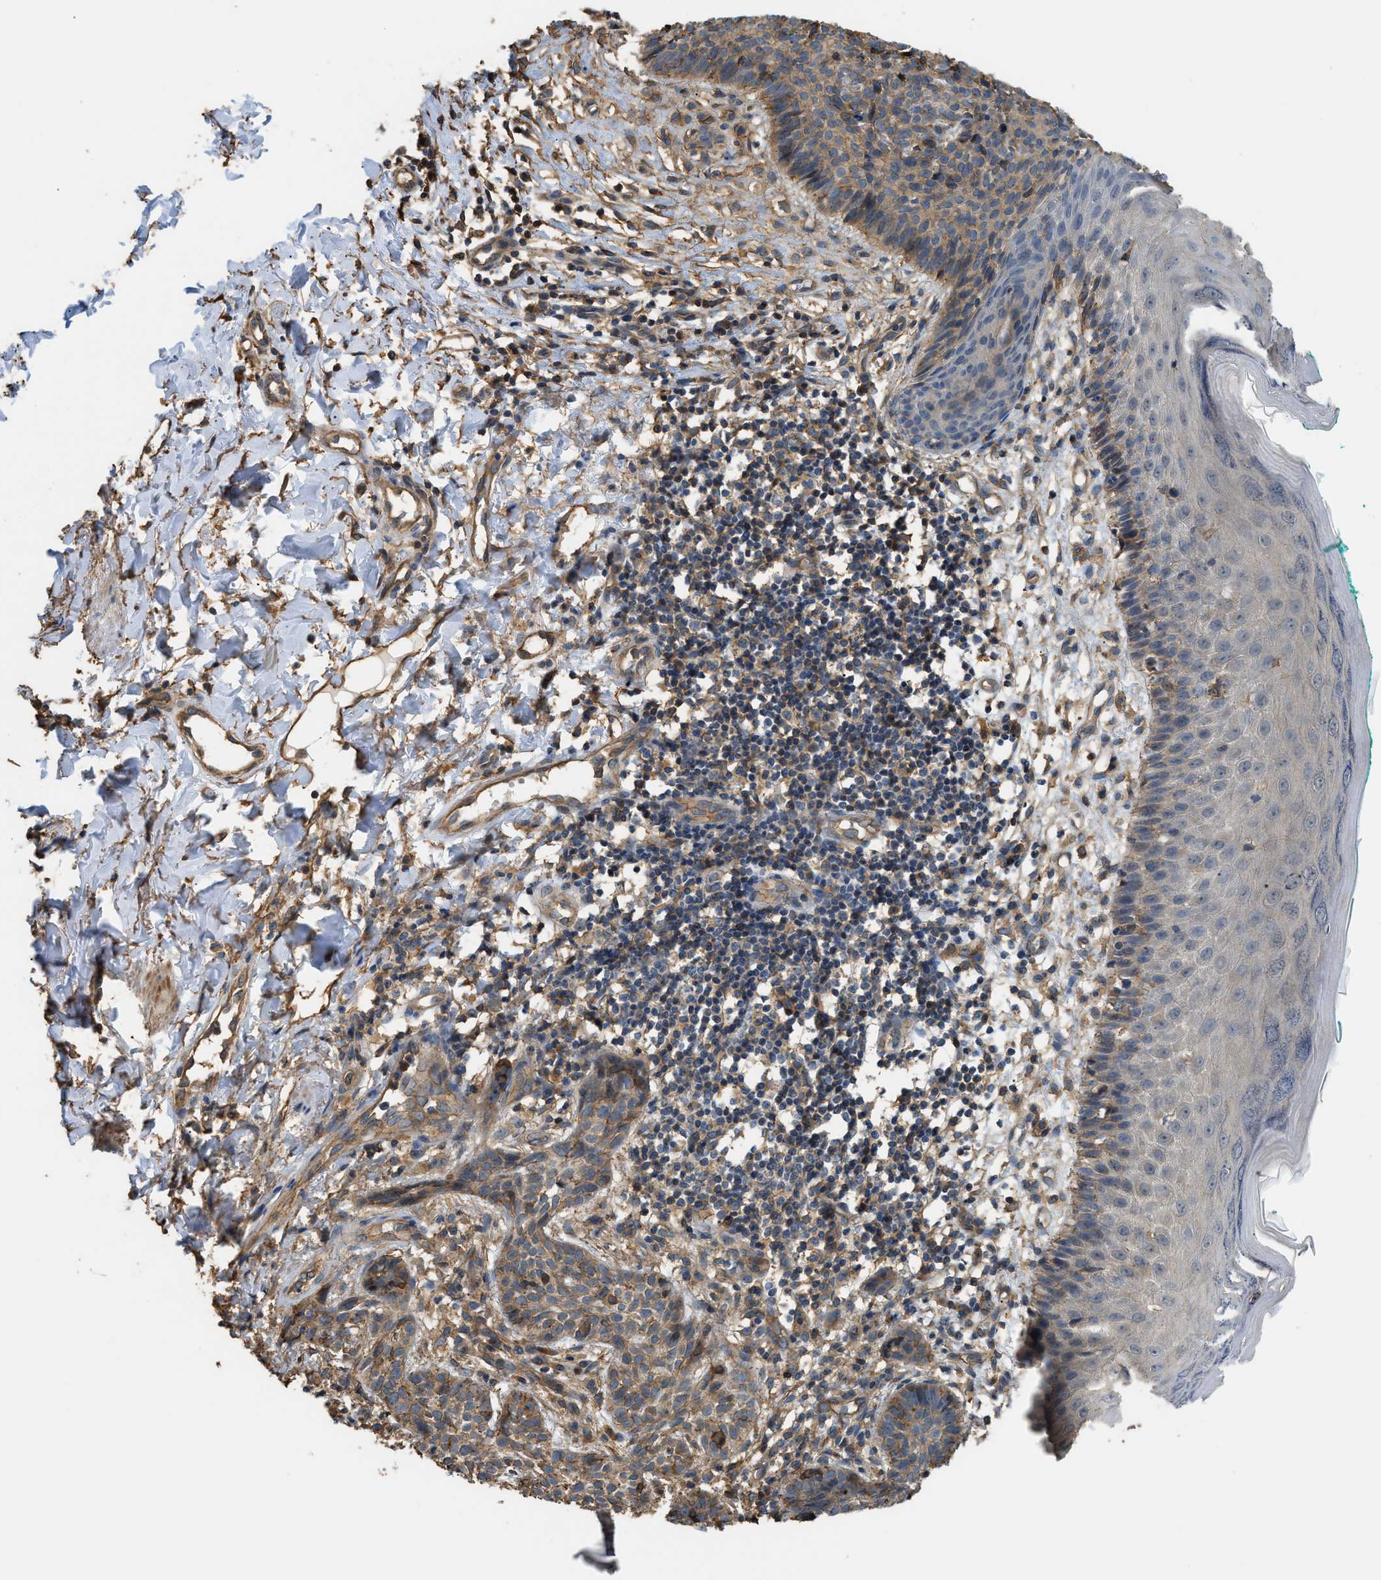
{"staining": {"intensity": "moderate", "quantity": ">75%", "location": "cytoplasmic/membranous"}, "tissue": "skin cancer", "cell_type": "Tumor cells", "image_type": "cancer", "snomed": [{"axis": "morphology", "description": "Basal cell carcinoma"}, {"axis": "topography", "description": "Skin"}], "caption": "Skin cancer stained for a protein reveals moderate cytoplasmic/membranous positivity in tumor cells. (DAB (3,3'-diaminobenzidine) = brown stain, brightfield microscopy at high magnification).", "gene": "DDHD2", "patient": {"sex": "male", "age": 60}}